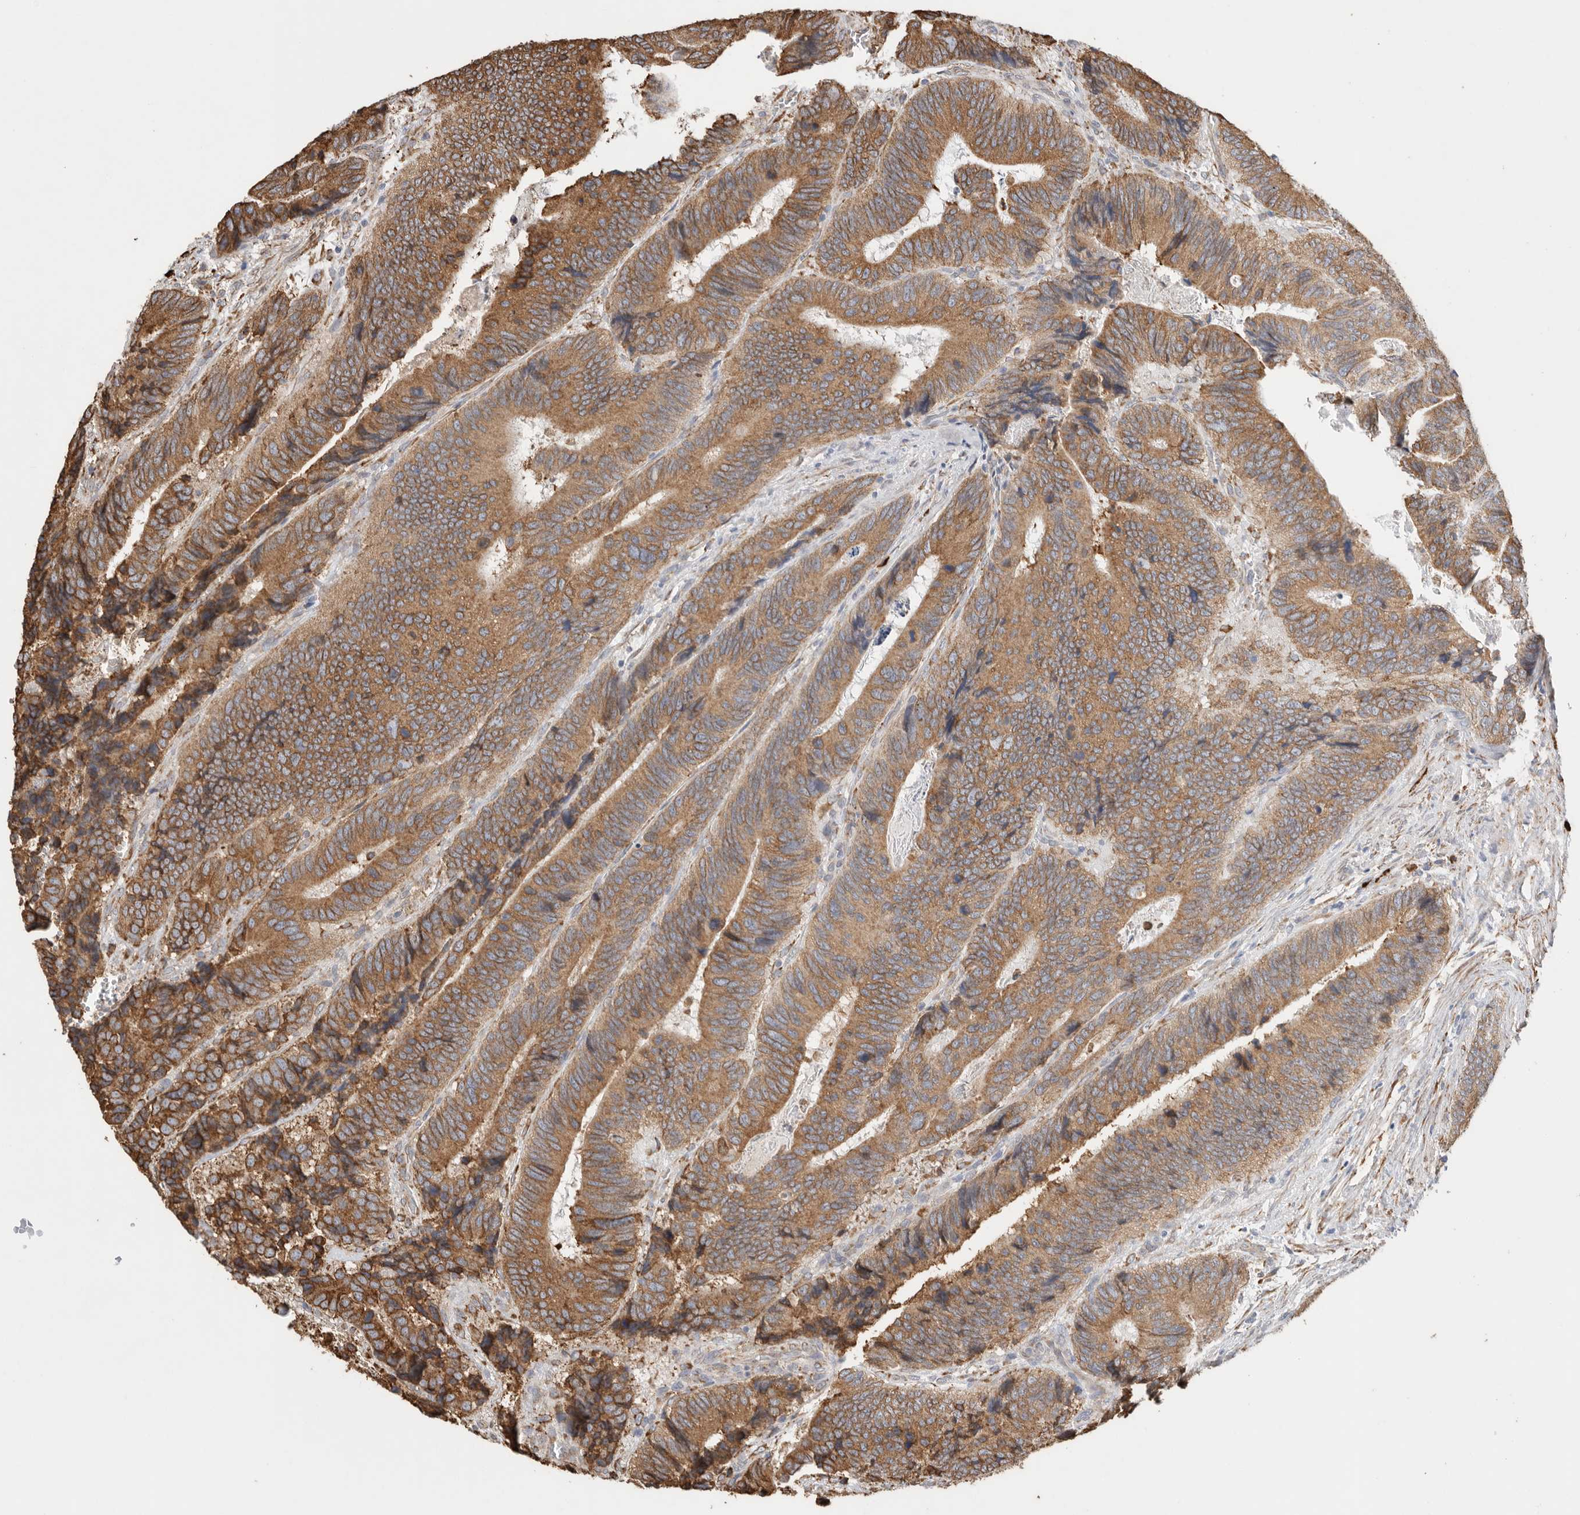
{"staining": {"intensity": "moderate", "quantity": ">75%", "location": "cytoplasmic/membranous"}, "tissue": "colorectal cancer", "cell_type": "Tumor cells", "image_type": "cancer", "snomed": [{"axis": "morphology", "description": "Inflammation, NOS"}, {"axis": "morphology", "description": "Adenocarcinoma, NOS"}, {"axis": "topography", "description": "Colon"}], "caption": "Adenocarcinoma (colorectal) stained for a protein shows moderate cytoplasmic/membranous positivity in tumor cells.", "gene": "BLOC1S5", "patient": {"sex": "male", "age": 72}}